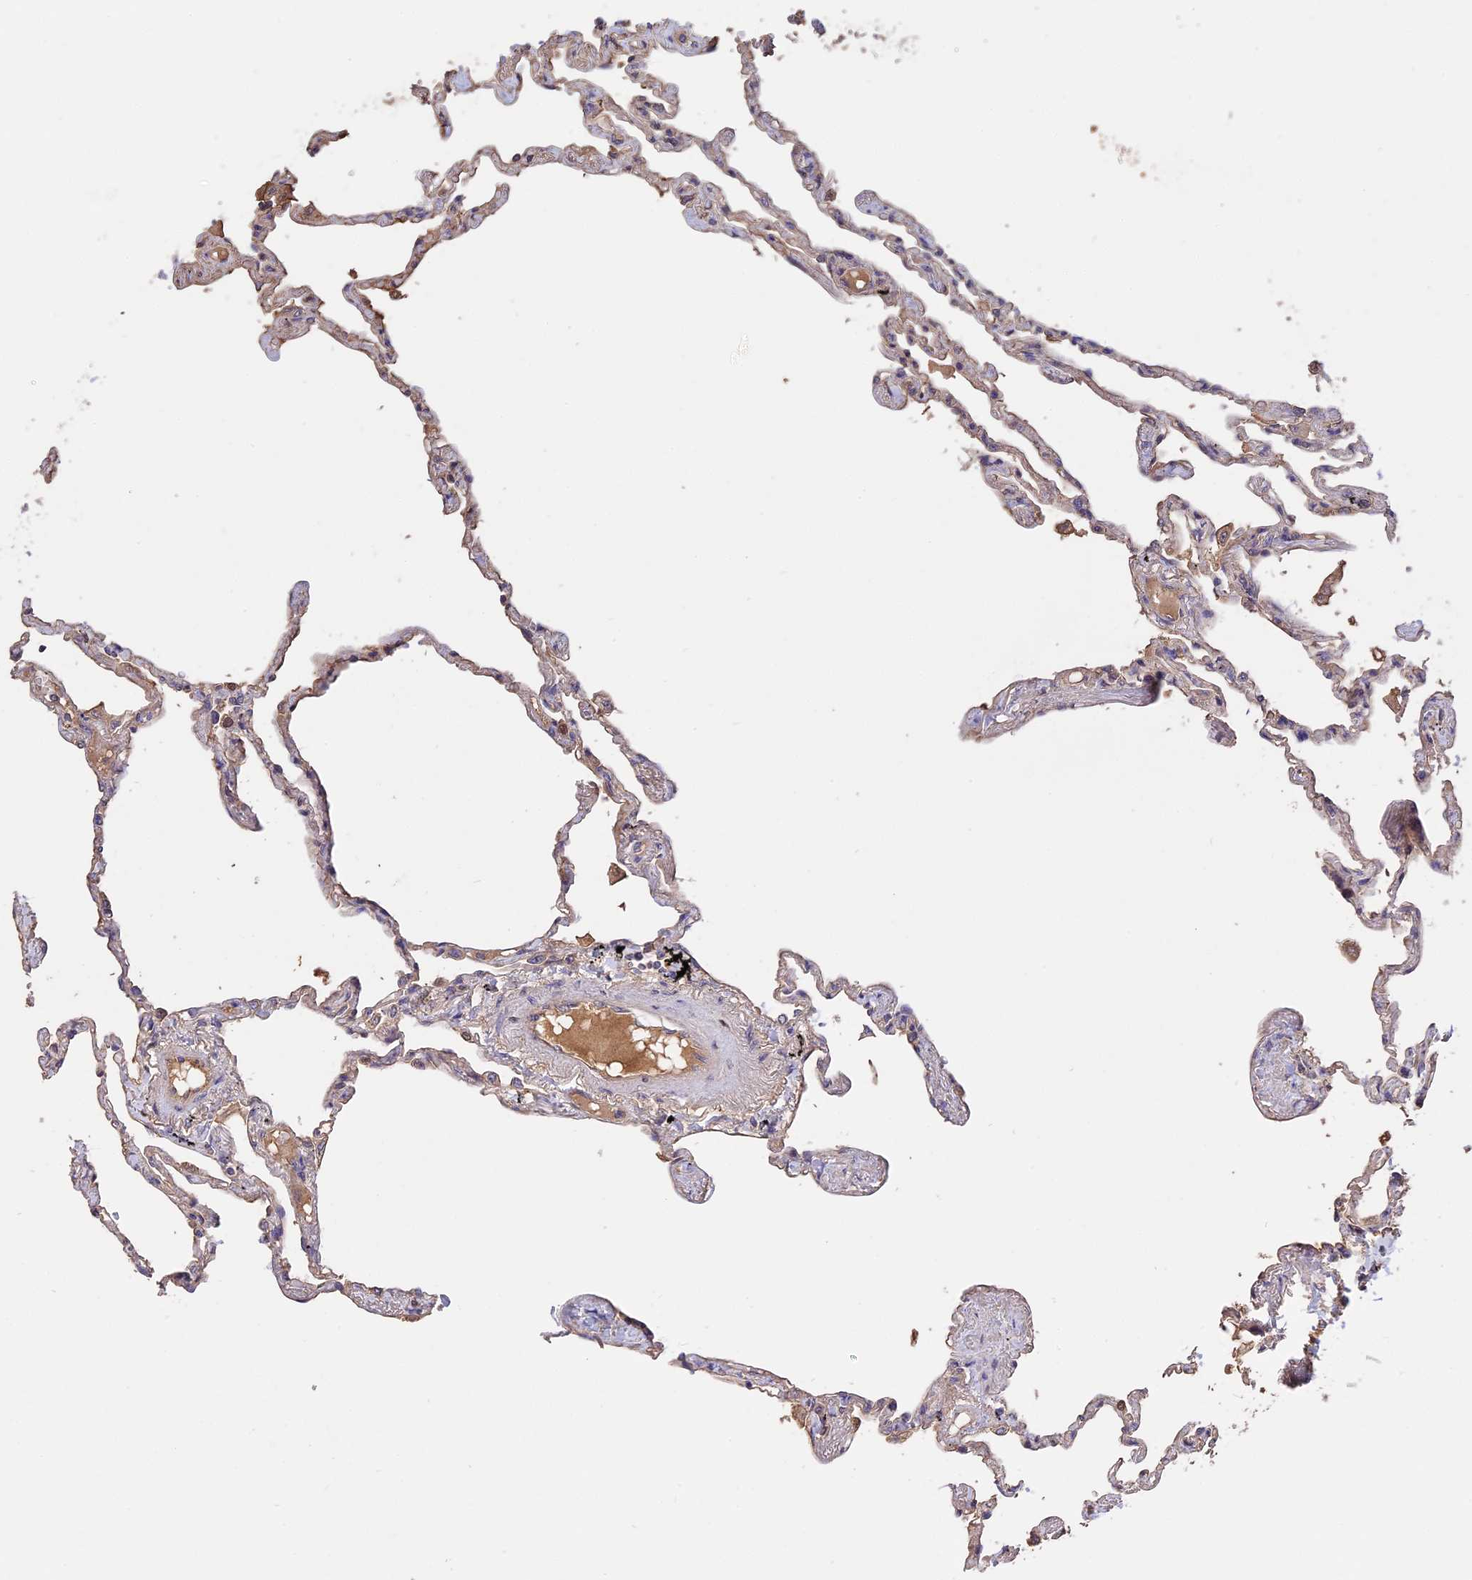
{"staining": {"intensity": "weak", "quantity": "<25%", "location": "cytoplasmic/membranous"}, "tissue": "lung", "cell_type": "Alveolar cells", "image_type": "normal", "snomed": [{"axis": "morphology", "description": "Normal tissue, NOS"}, {"axis": "topography", "description": "Lung"}], "caption": "IHC image of benign lung: human lung stained with DAB reveals no significant protein staining in alveolar cells.", "gene": "RASAL1", "patient": {"sex": "female", "age": 67}}